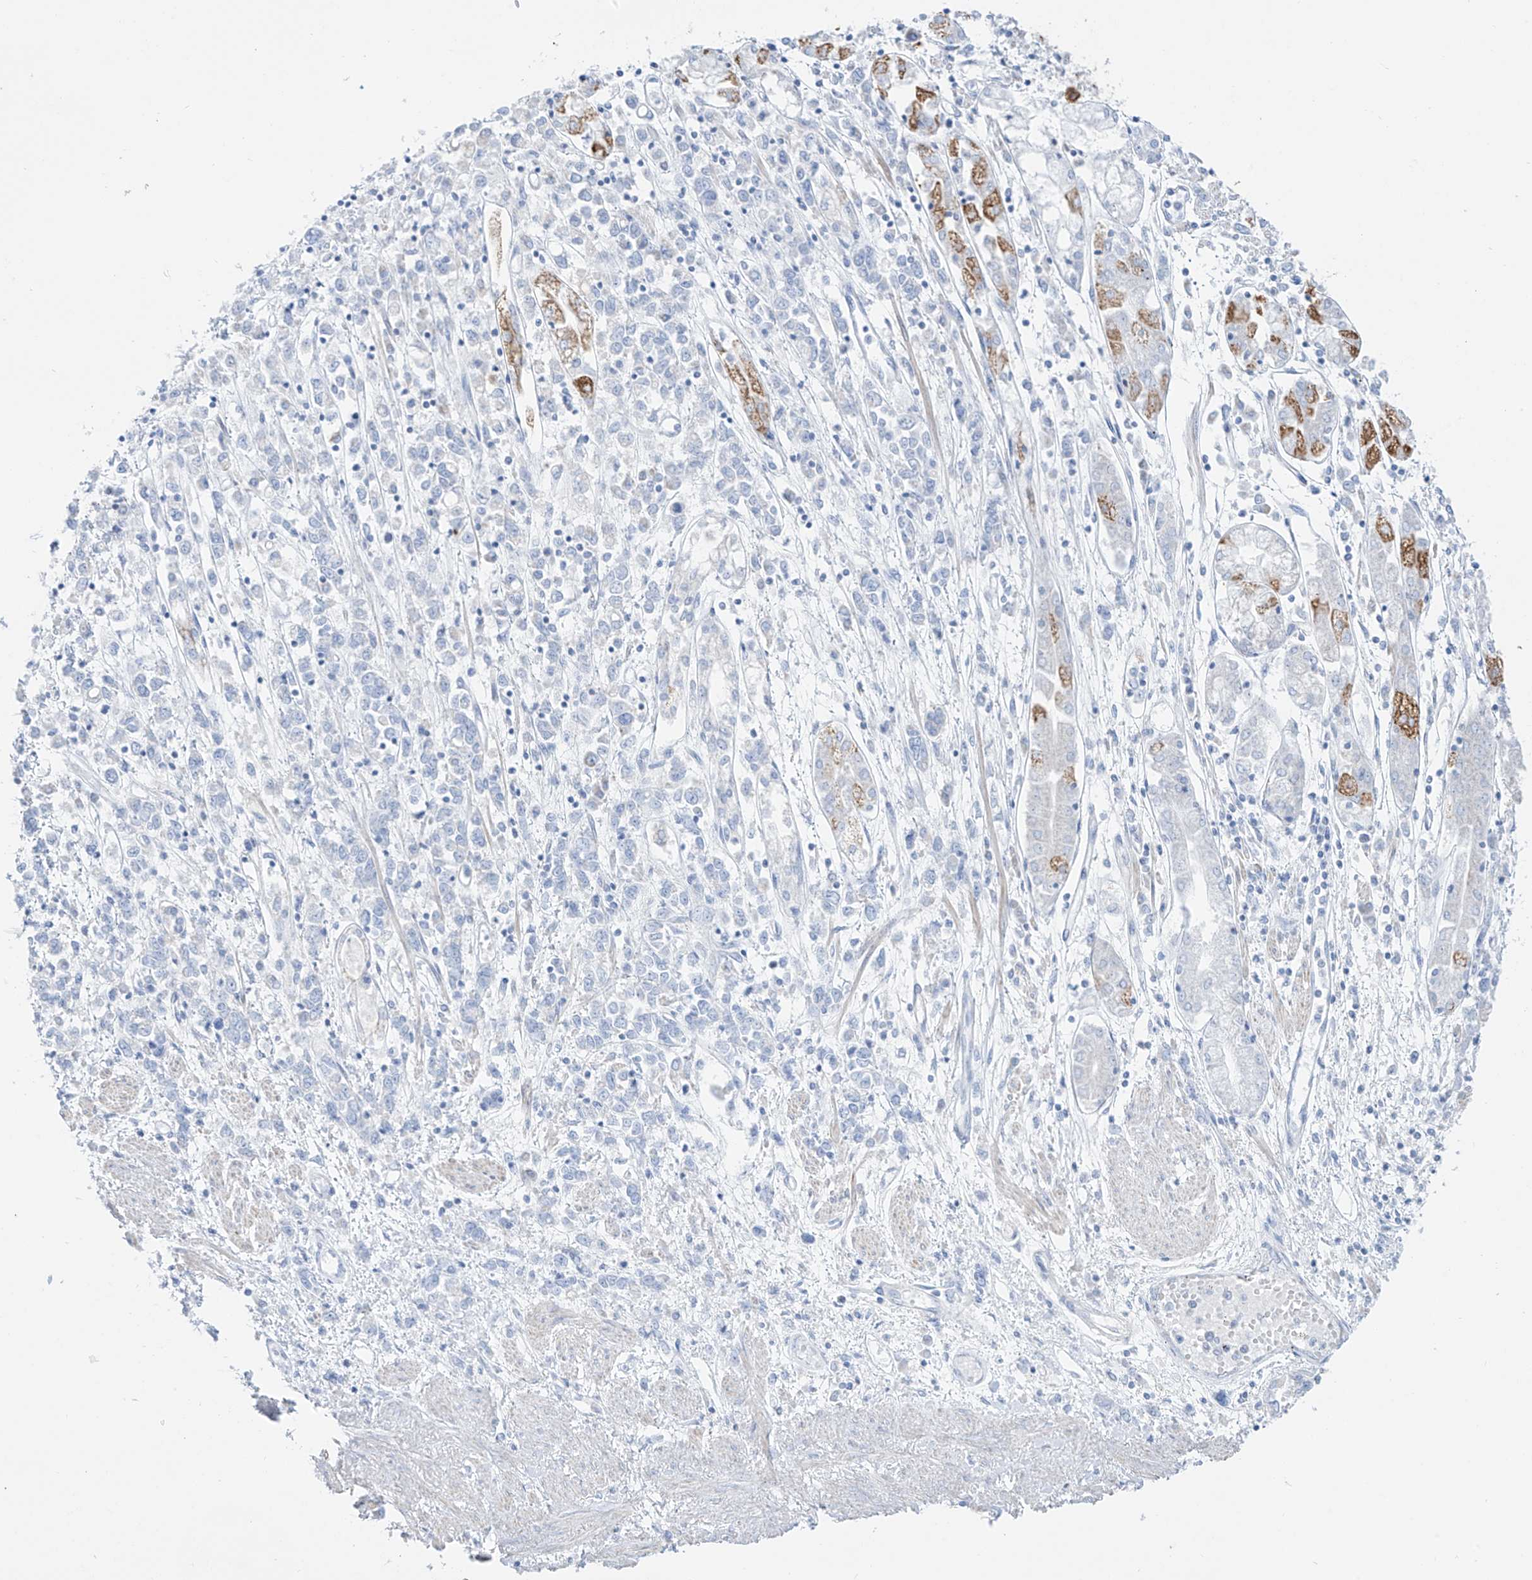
{"staining": {"intensity": "negative", "quantity": "none", "location": "none"}, "tissue": "stomach cancer", "cell_type": "Tumor cells", "image_type": "cancer", "snomed": [{"axis": "morphology", "description": "Adenocarcinoma, NOS"}, {"axis": "topography", "description": "Stomach"}], "caption": "Stomach cancer was stained to show a protein in brown. There is no significant expression in tumor cells.", "gene": "SLC26A3", "patient": {"sex": "female", "age": 76}}